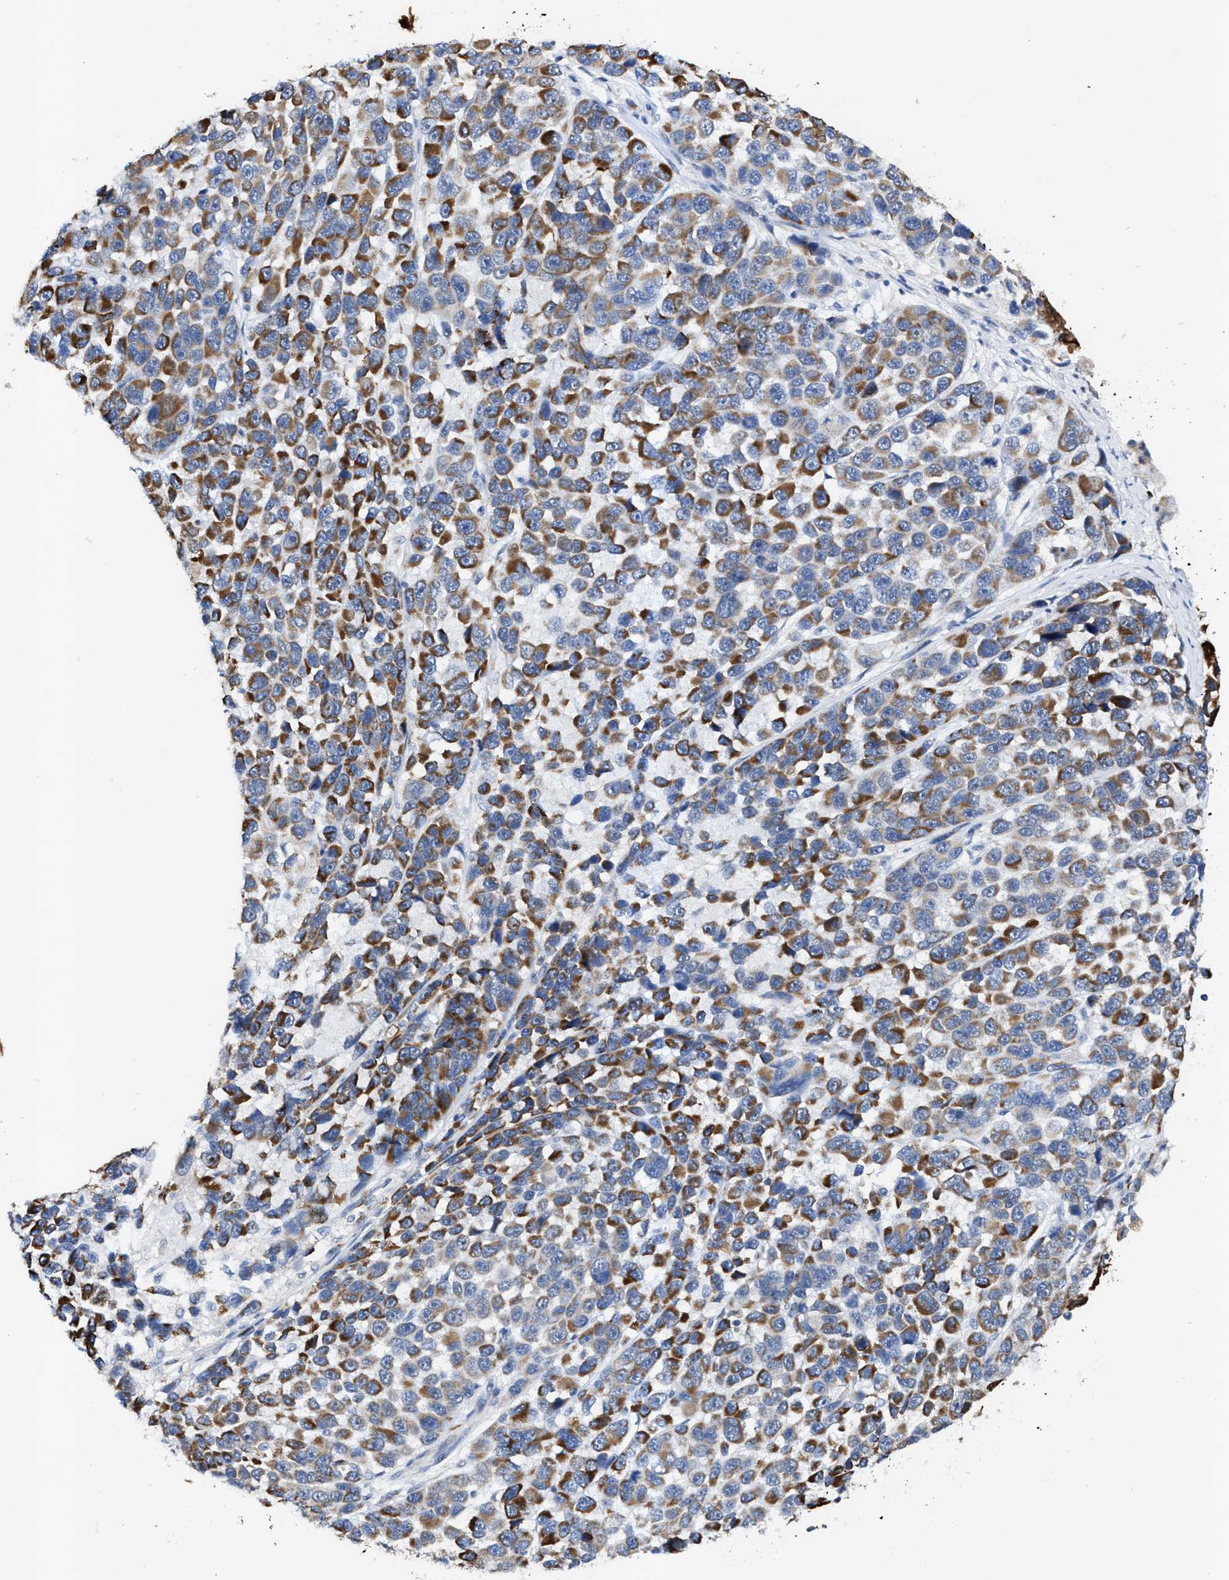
{"staining": {"intensity": "strong", "quantity": "25%-75%", "location": "cytoplasmic/membranous"}, "tissue": "melanoma", "cell_type": "Tumor cells", "image_type": "cancer", "snomed": [{"axis": "morphology", "description": "Malignant melanoma, NOS"}, {"axis": "topography", "description": "Skin"}], "caption": "A high amount of strong cytoplasmic/membranous staining is present in approximately 25%-75% of tumor cells in malignant melanoma tissue.", "gene": "JAG1", "patient": {"sex": "male", "age": 53}}